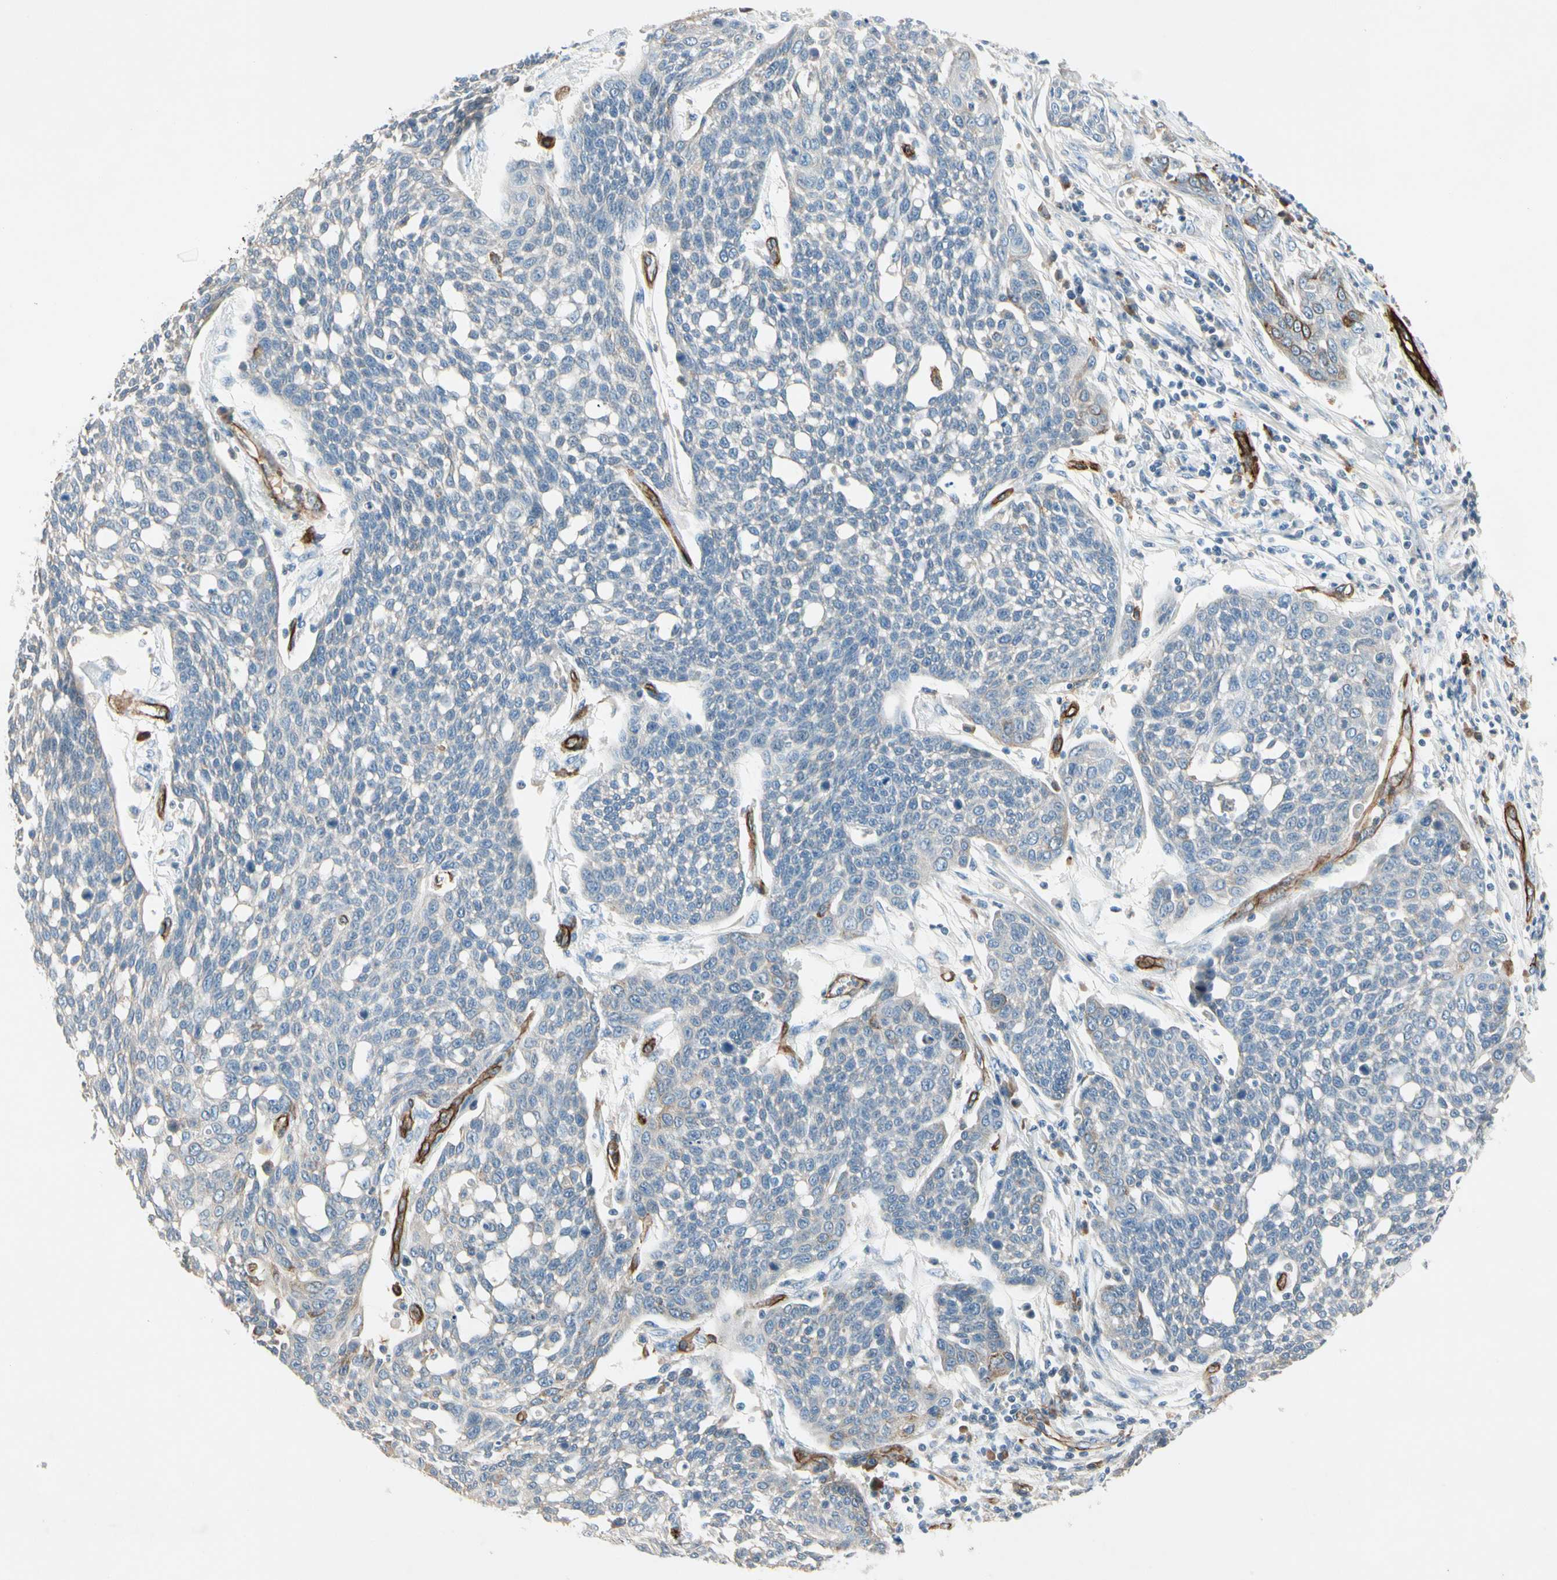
{"staining": {"intensity": "weak", "quantity": "<25%", "location": "cytoplasmic/membranous"}, "tissue": "cervical cancer", "cell_type": "Tumor cells", "image_type": "cancer", "snomed": [{"axis": "morphology", "description": "Squamous cell carcinoma, NOS"}, {"axis": "topography", "description": "Cervix"}], "caption": "DAB (3,3'-diaminobenzidine) immunohistochemical staining of human cervical cancer (squamous cell carcinoma) reveals no significant staining in tumor cells.", "gene": "CD93", "patient": {"sex": "female", "age": 34}}